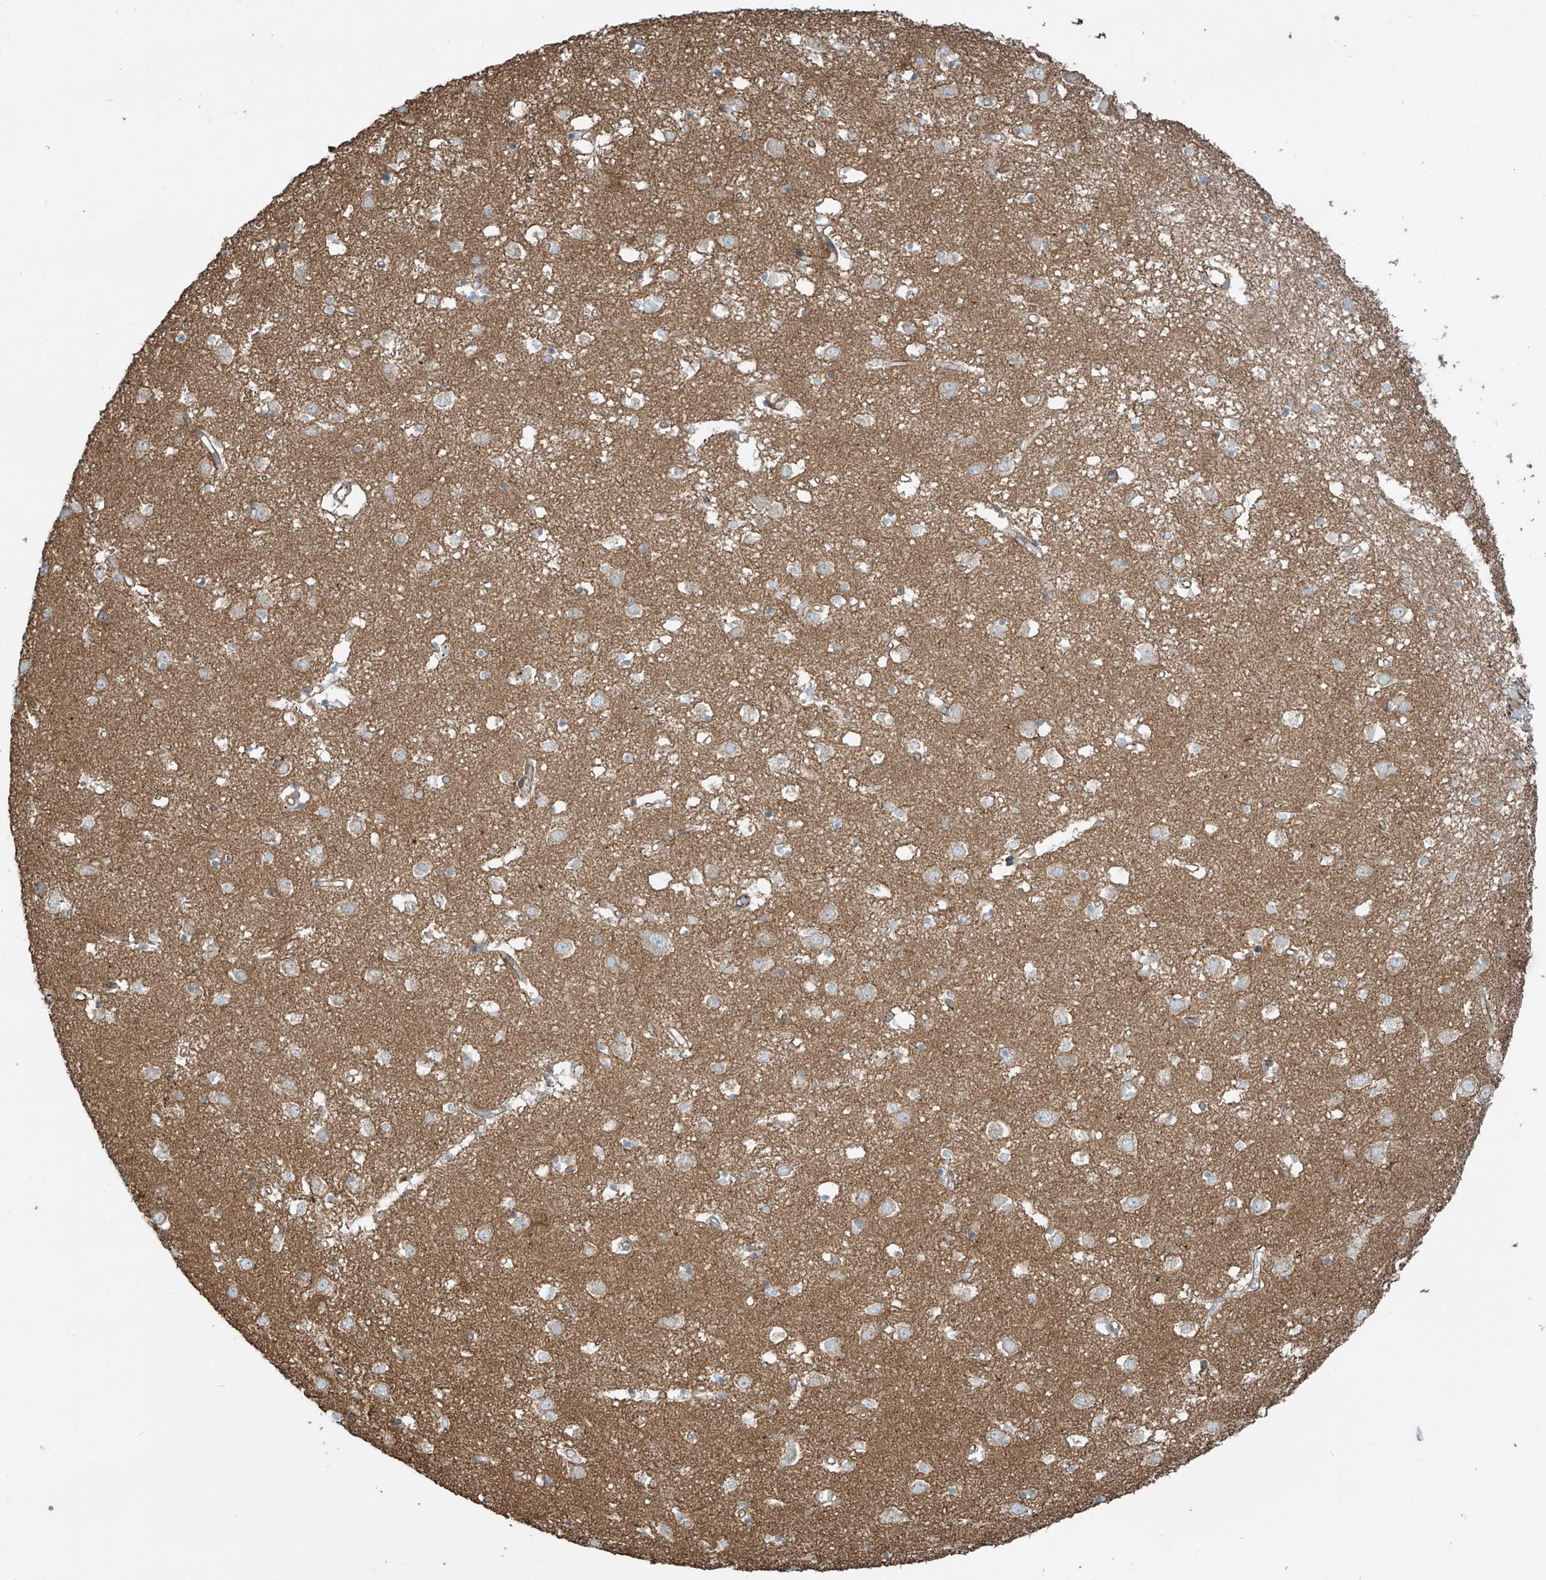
{"staining": {"intensity": "weak", "quantity": "25%-75%", "location": "cytoplasmic/membranous"}, "tissue": "caudate", "cell_type": "Glial cells", "image_type": "normal", "snomed": [{"axis": "morphology", "description": "Normal tissue, NOS"}, {"axis": "topography", "description": "Lateral ventricle wall"}], "caption": "Immunohistochemical staining of normal caudate displays 25%-75% levels of weak cytoplasmic/membranous protein staining in about 25%-75% of glial cells.", "gene": "SLC9A2", "patient": {"sex": "male", "age": 70}}